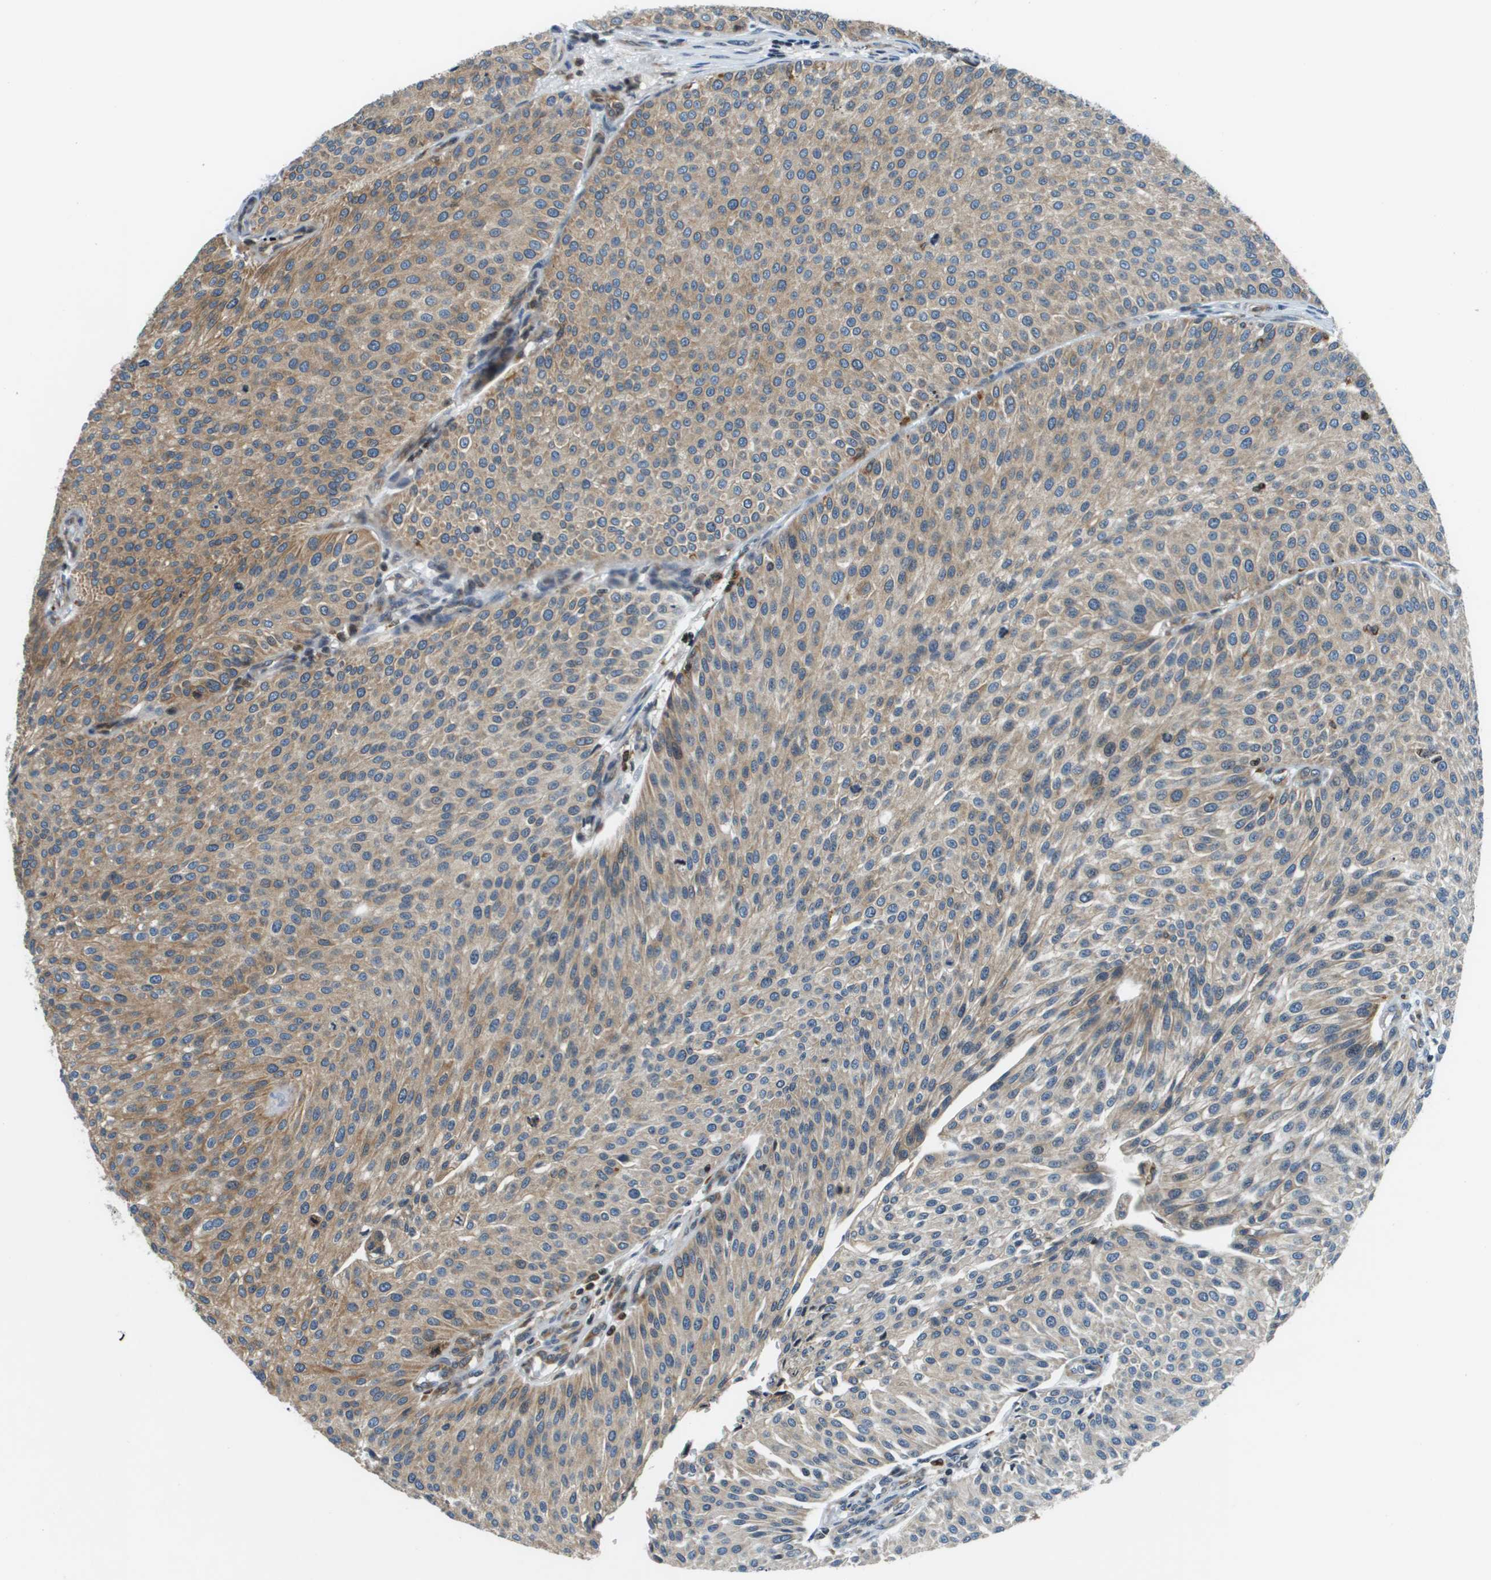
{"staining": {"intensity": "moderate", "quantity": ">75%", "location": "cytoplasmic/membranous"}, "tissue": "urothelial cancer", "cell_type": "Tumor cells", "image_type": "cancer", "snomed": [{"axis": "morphology", "description": "Urothelial carcinoma, Low grade"}, {"axis": "topography", "description": "Smooth muscle"}, {"axis": "topography", "description": "Urinary bladder"}], "caption": "DAB (3,3'-diaminobenzidine) immunohistochemical staining of urothelial cancer demonstrates moderate cytoplasmic/membranous protein expression in about >75% of tumor cells.", "gene": "ESYT1", "patient": {"sex": "male", "age": 60}}